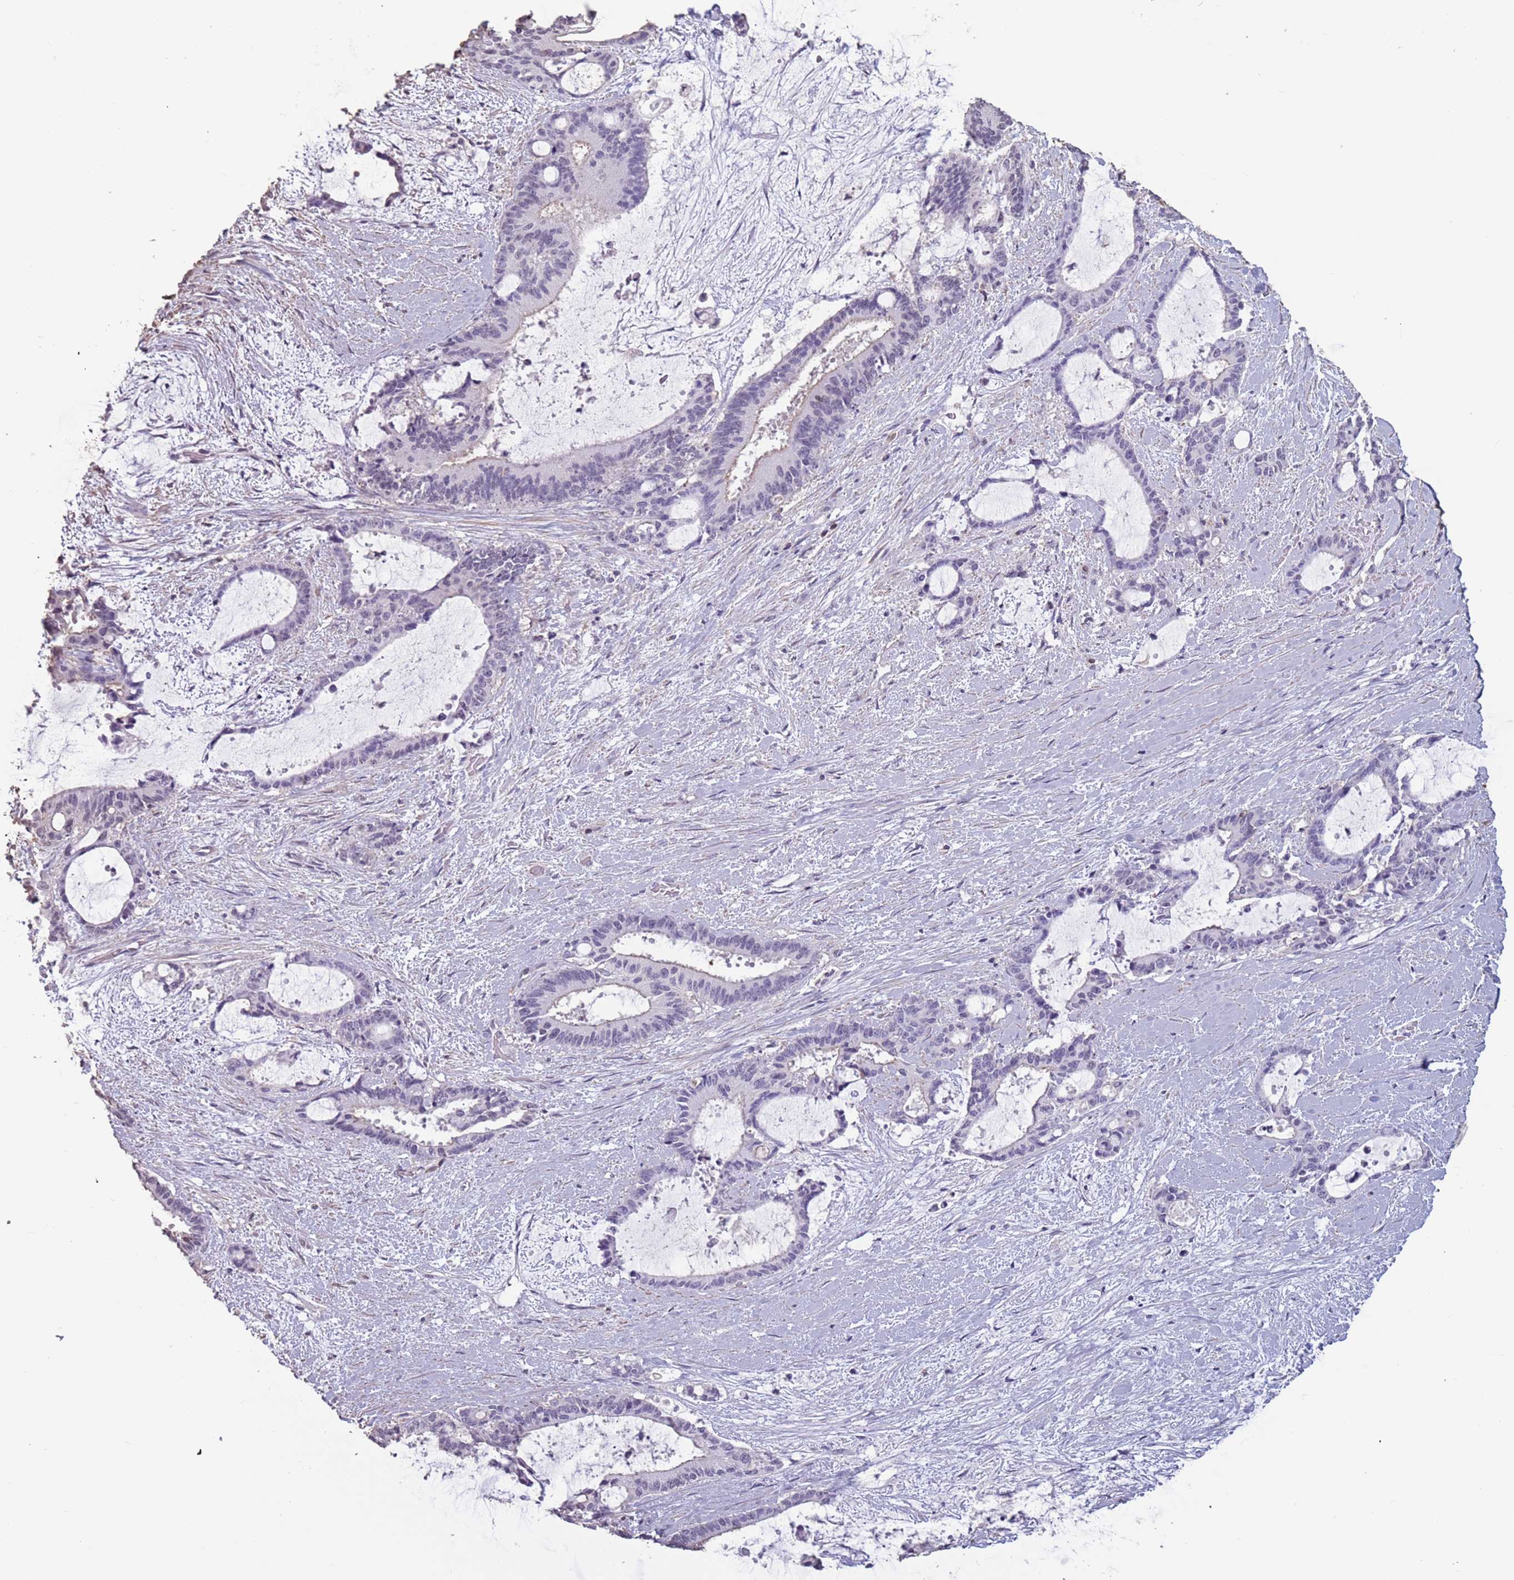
{"staining": {"intensity": "weak", "quantity": "<25%", "location": "cytoplasmic/membranous"}, "tissue": "liver cancer", "cell_type": "Tumor cells", "image_type": "cancer", "snomed": [{"axis": "morphology", "description": "Normal tissue, NOS"}, {"axis": "morphology", "description": "Cholangiocarcinoma"}, {"axis": "topography", "description": "Liver"}, {"axis": "topography", "description": "Peripheral nerve tissue"}], "caption": "This is an immunohistochemistry (IHC) histopathology image of human liver cancer (cholangiocarcinoma). There is no positivity in tumor cells.", "gene": "SUN5", "patient": {"sex": "female", "age": 73}}